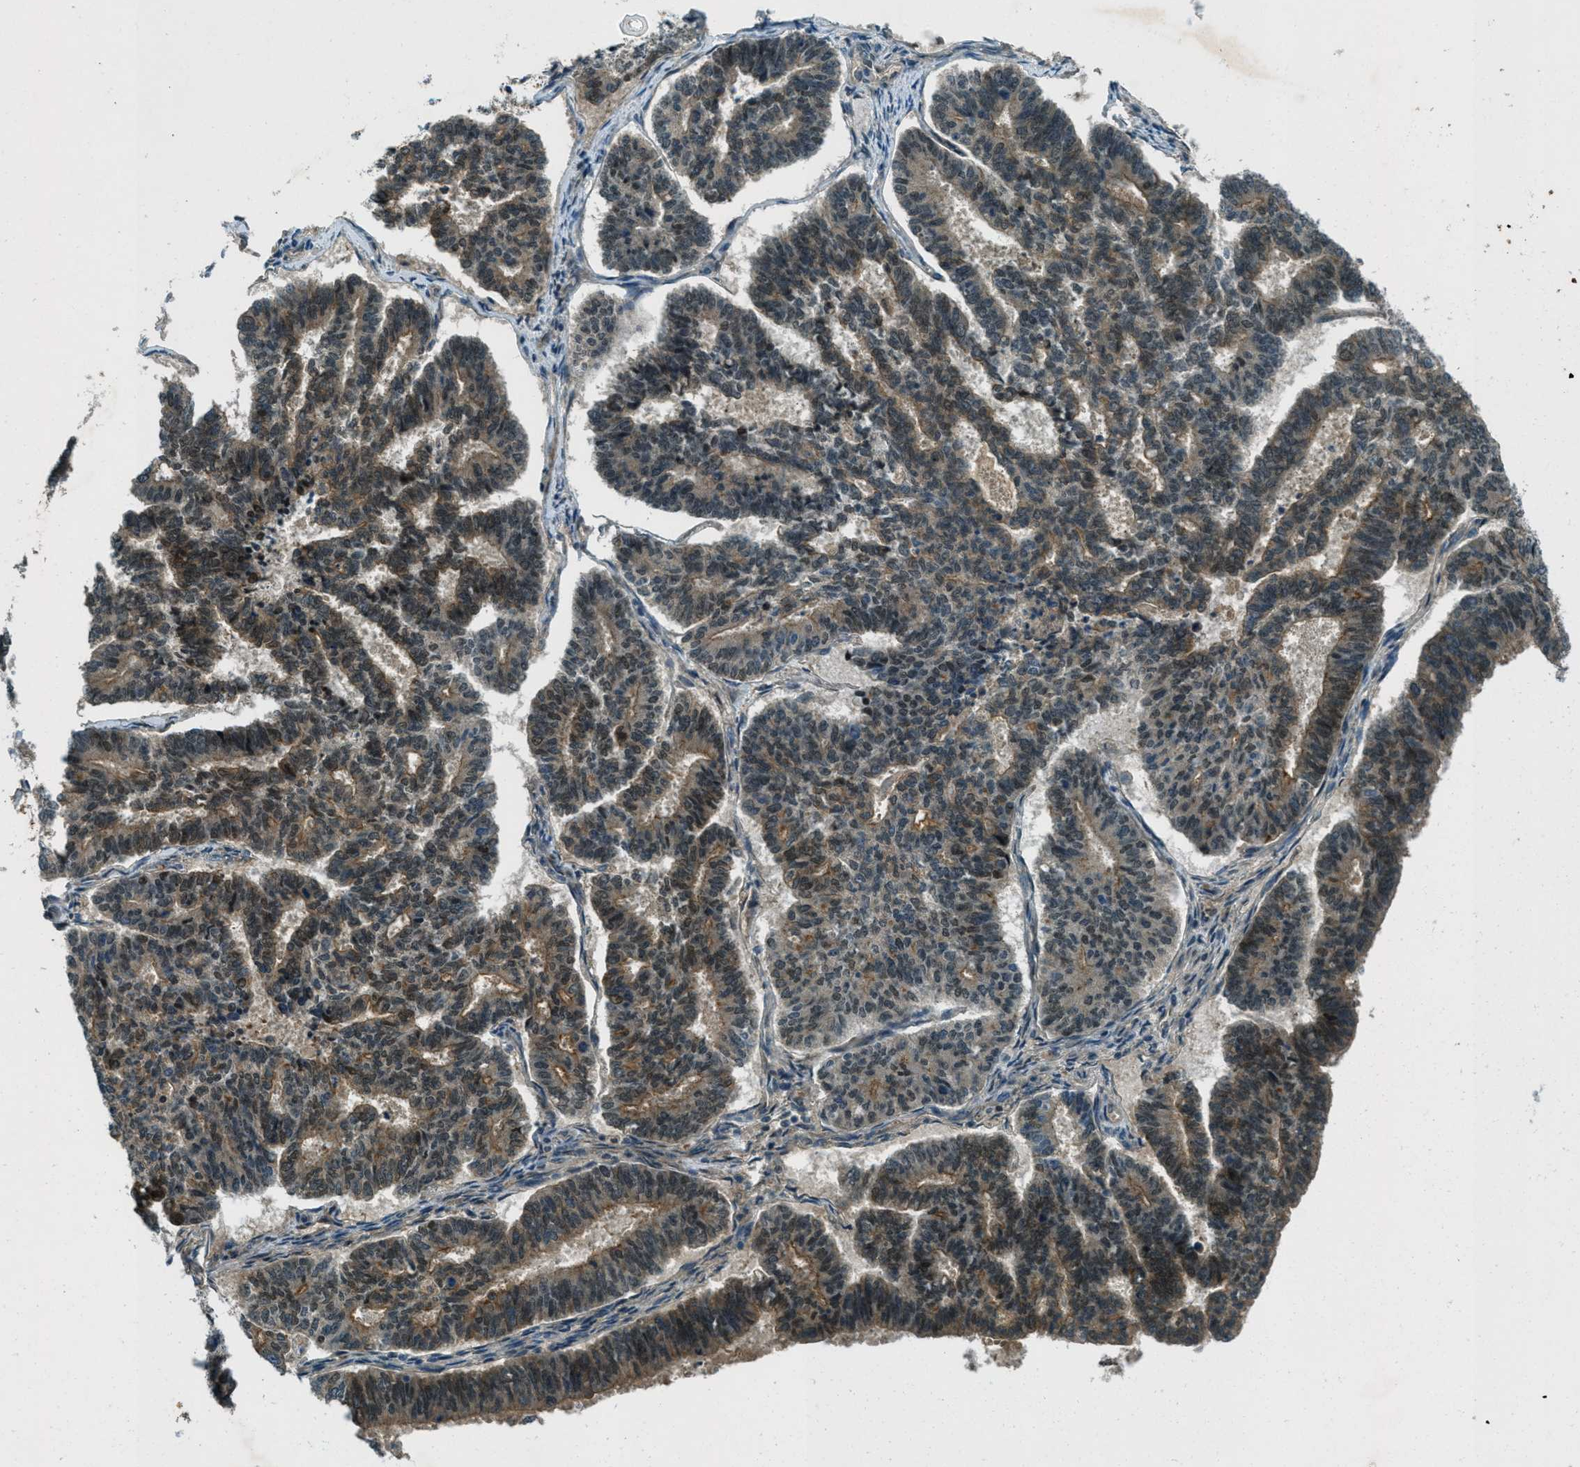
{"staining": {"intensity": "weak", "quantity": "25%-75%", "location": "cytoplasmic/membranous,nuclear"}, "tissue": "endometrial cancer", "cell_type": "Tumor cells", "image_type": "cancer", "snomed": [{"axis": "morphology", "description": "Adenocarcinoma, NOS"}, {"axis": "topography", "description": "Endometrium"}], "caption": "IHC (DAB) staining of endometrial adenocarcinoma displays weak cytoplasmic/membranous and nuclear protein positivity in approximately 25%-75% of tumor cells.", "gene": "STK11", "patient": {"sex": "female", "age": 70}}